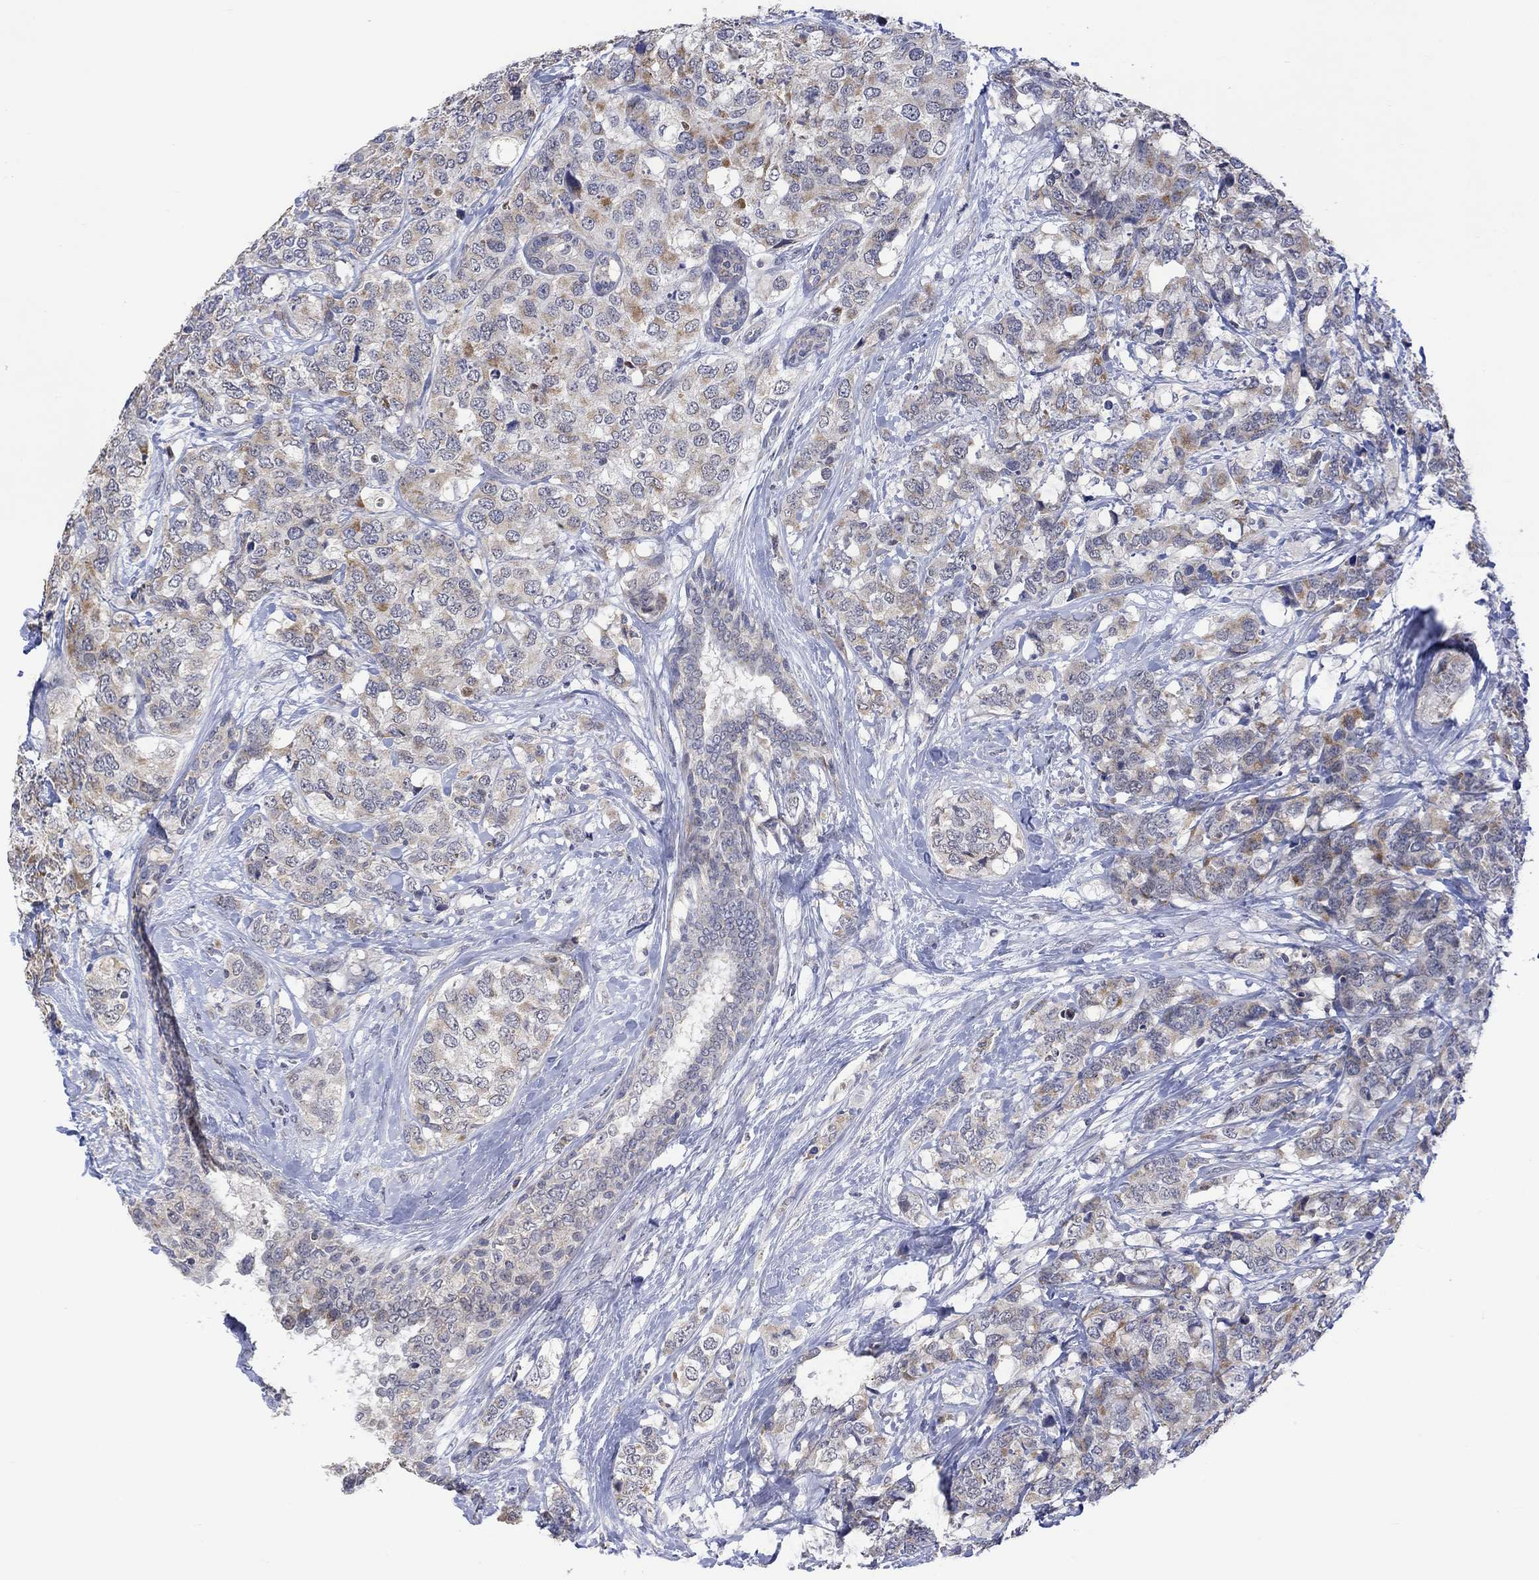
{"staining": {"intensity": "weak", "quantity": "25%-75%", "location": "cytoplasmic/membranous"}, "tissue": "breast cancer", "cell_type": "Tumor cells", "image_type": "cancer", "snomed": [{"axis": "morphology", "description": "Lobular carcinoma"}, {"axis": "topography", "description": "Breast"}], "caption": "A photomicrograph of lobular carcinoma (breast) stained for a protein shows weak cytoplasmic/membranous brown staining in tumor cells.", "gene": "SLC48A1", "patient": {"sex": "female", "age": 59}}